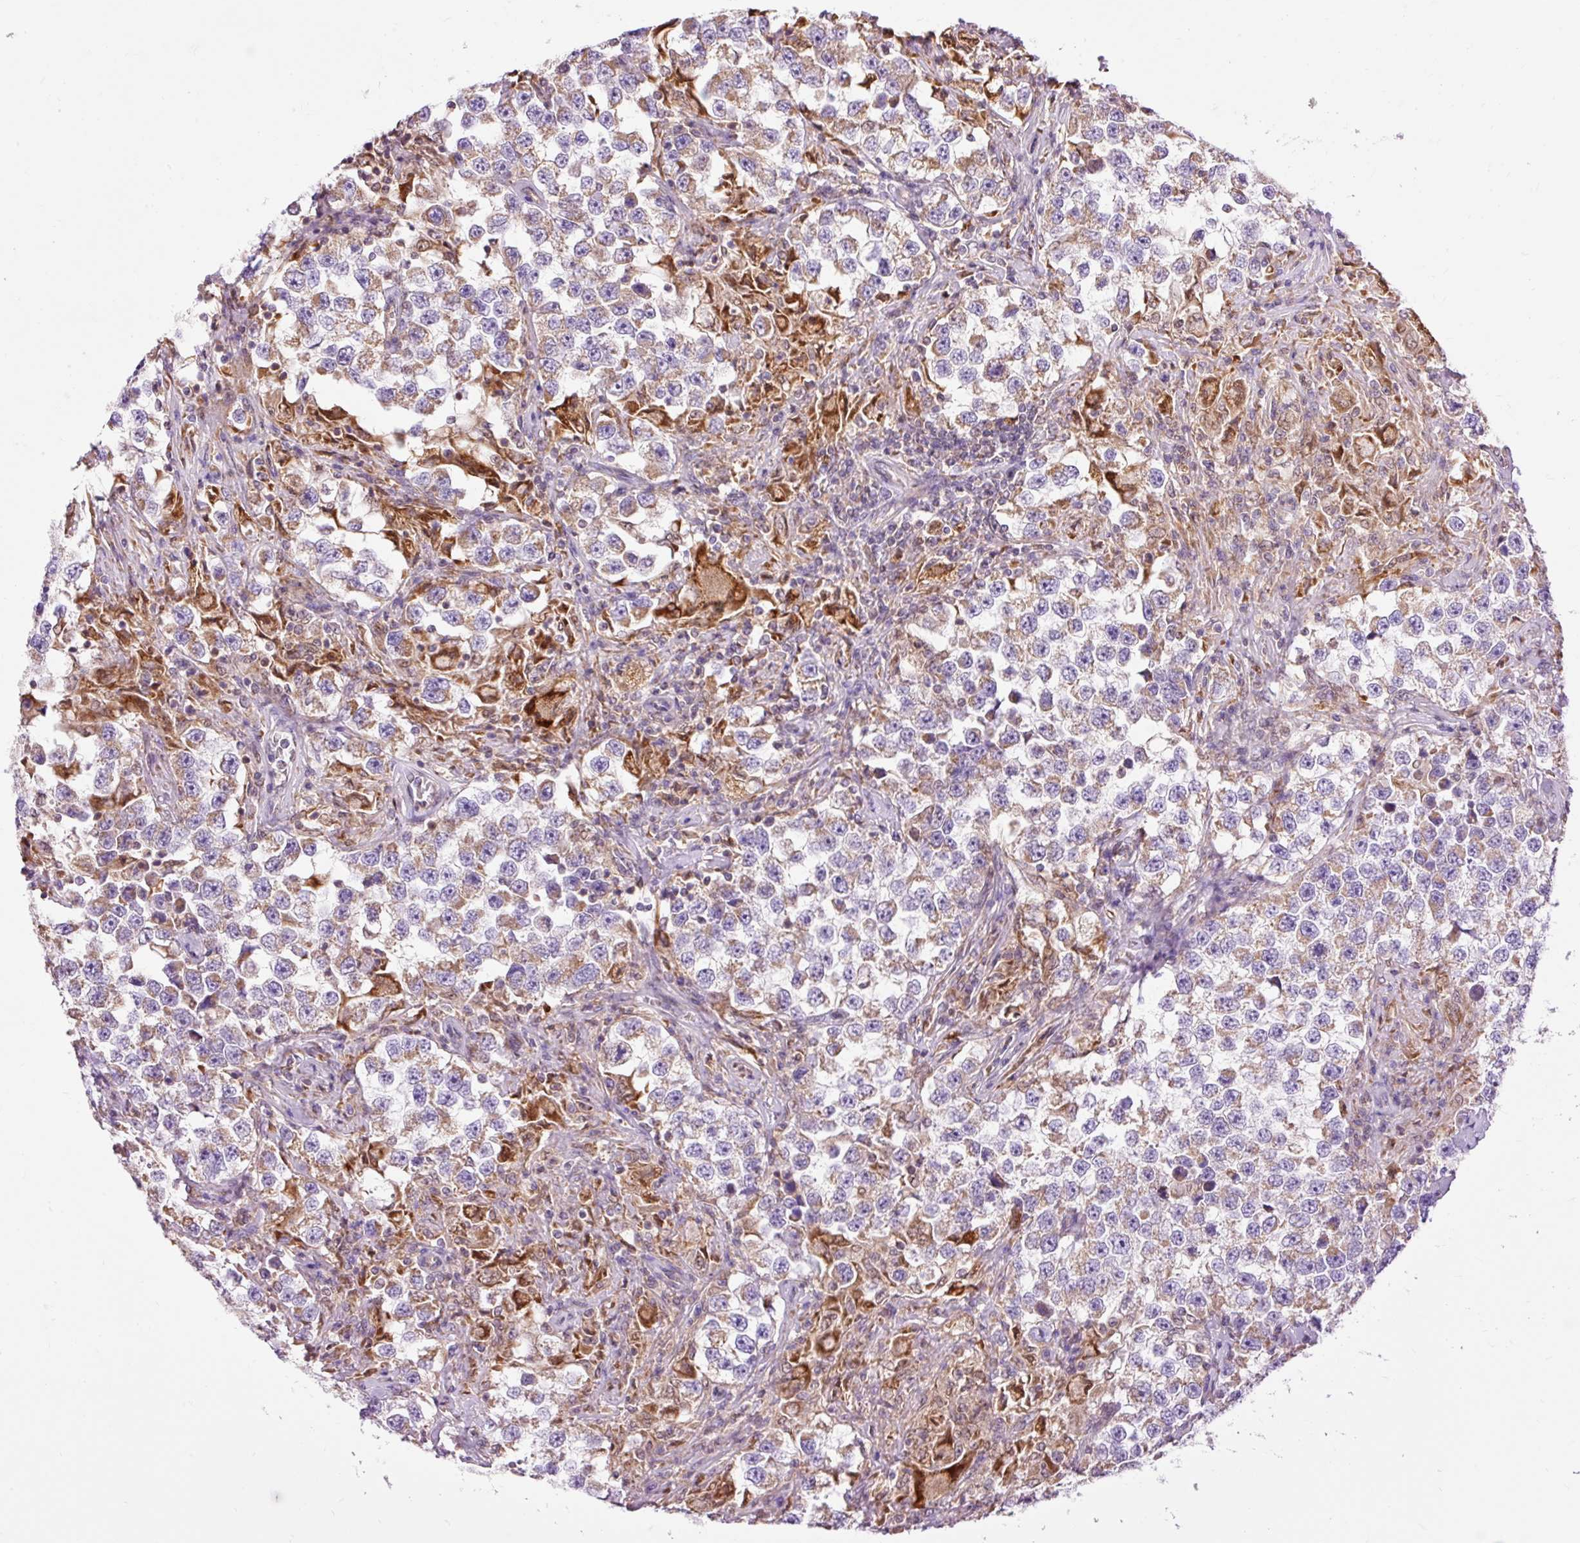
{"staining": {"intensity": "moderate", "quantity": "25%-75%", "location": "cytoplasmic/membranous"}, "tissue": "testis cancer", "cell_type": "Tumor cells", "image_type": "cancer", "snomed": [{"axis": "morphology", "description": "Seminoma, NOS"}, {"axis": "topography", "description": "Testis"}], "caption": "Seminoma (testis) stained with a brown dye shows moderate cytoplasmic/membranous positive positivity in about 25%-75% of tumor cells.", "gene": "IMMT", "patient": {"sex": "male", "age": 46}}